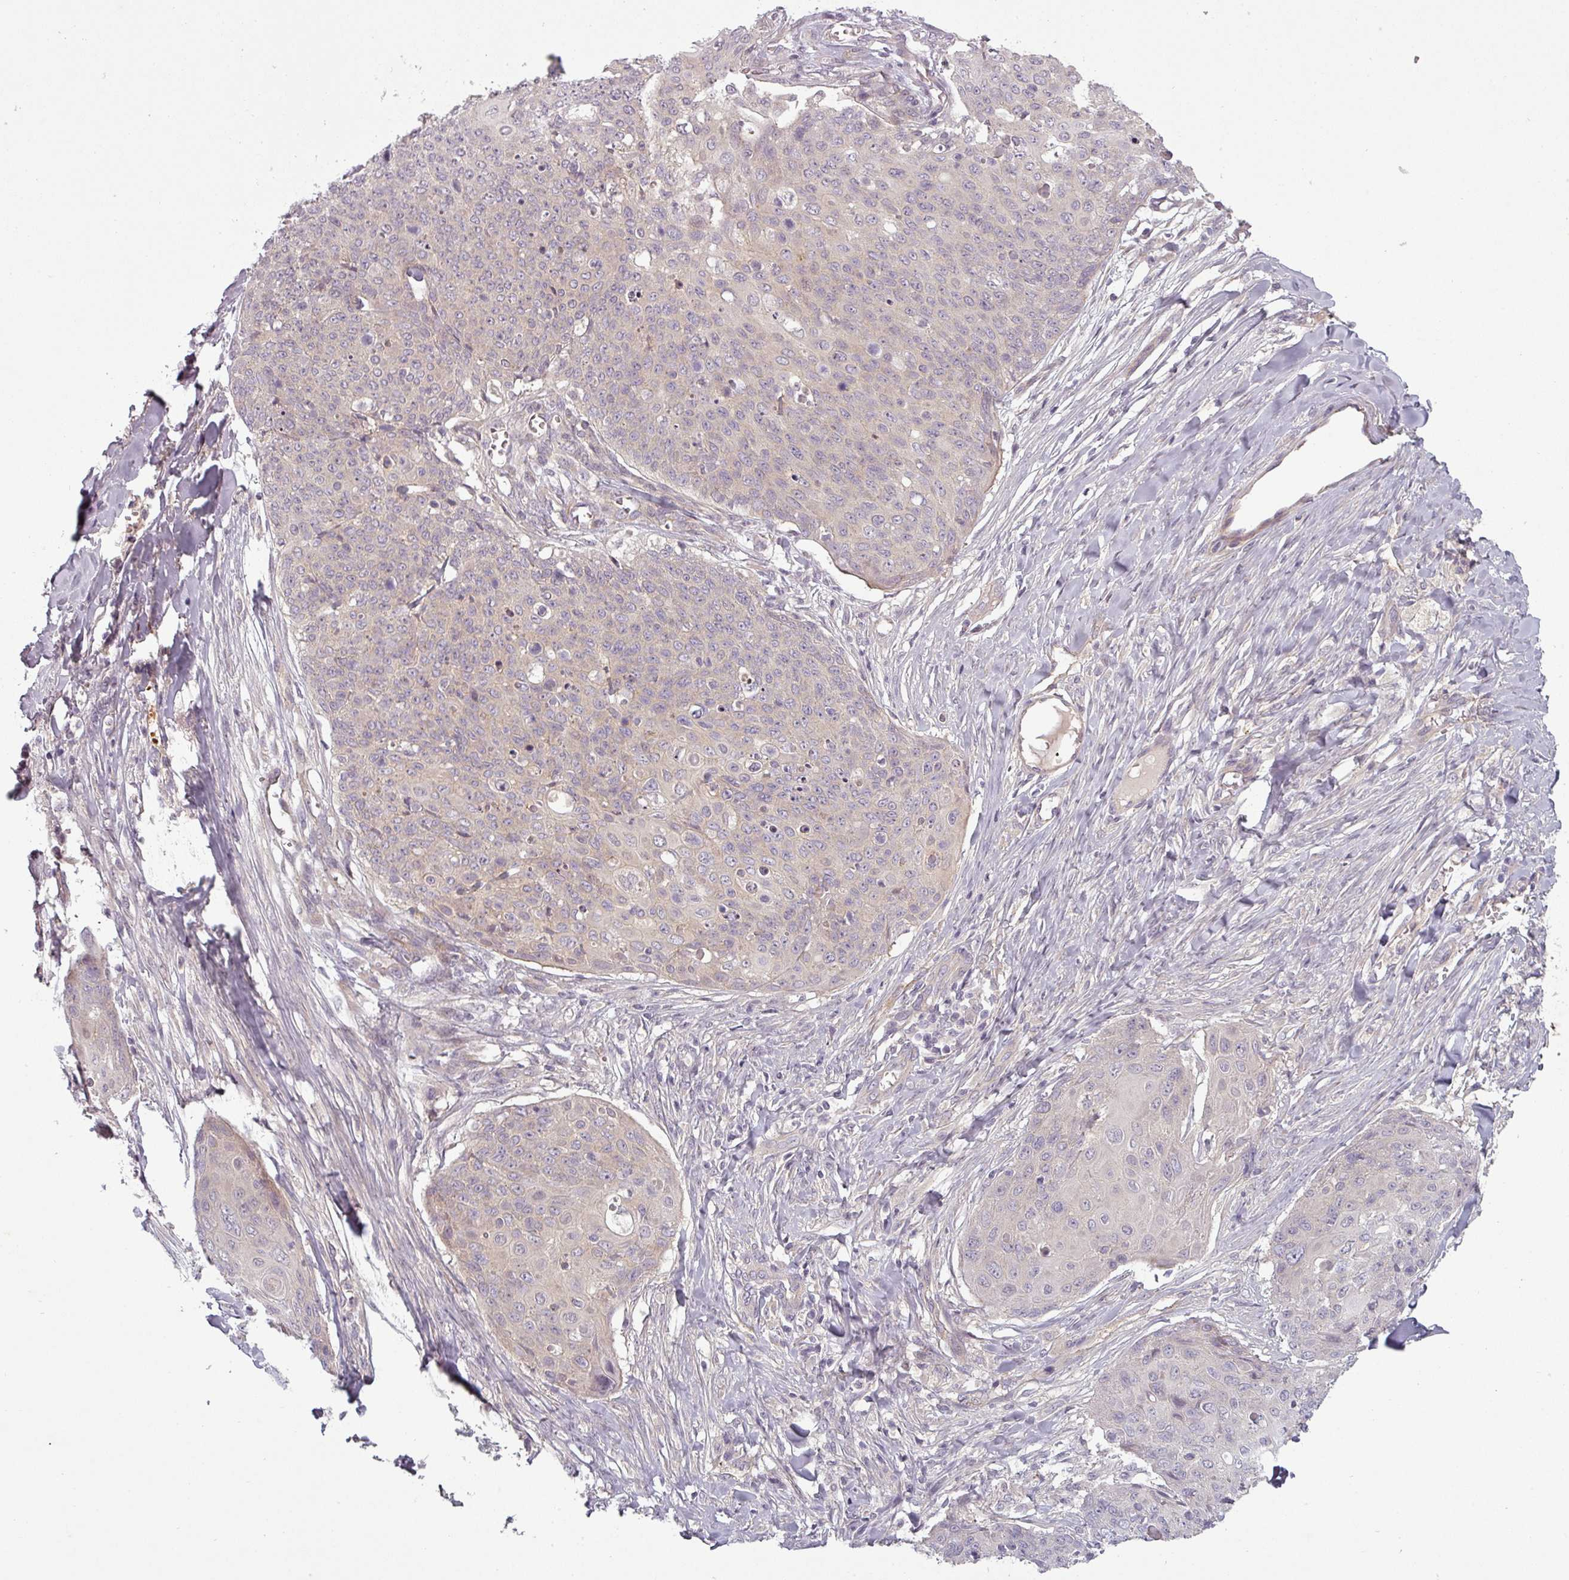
{"staining": {"intensity": "negative", "quantity": "none", "location": "none"}, "tissue": "skin cancer", "cell_type": "Tumor cells", "image_type": "cancer", "snomed": [{"axis": "morphology", "description": "Squamous cell carcinoma, NOS"}, {"axis": "topography", "description": "Skin"}, {"axis": "topography", "description": "Vulva"}], "caption": "An image of skin cancer stained for a protein shows no brown staining in tumor cells. Brightfield microscopy of IHC stained with DAB (3,3'-diaminobenzidine) (brown) and hematoxylin (blue), captured at high magnification.", "gene": "SLC16A9", "patient": {"sex": "female", "age": 85}}